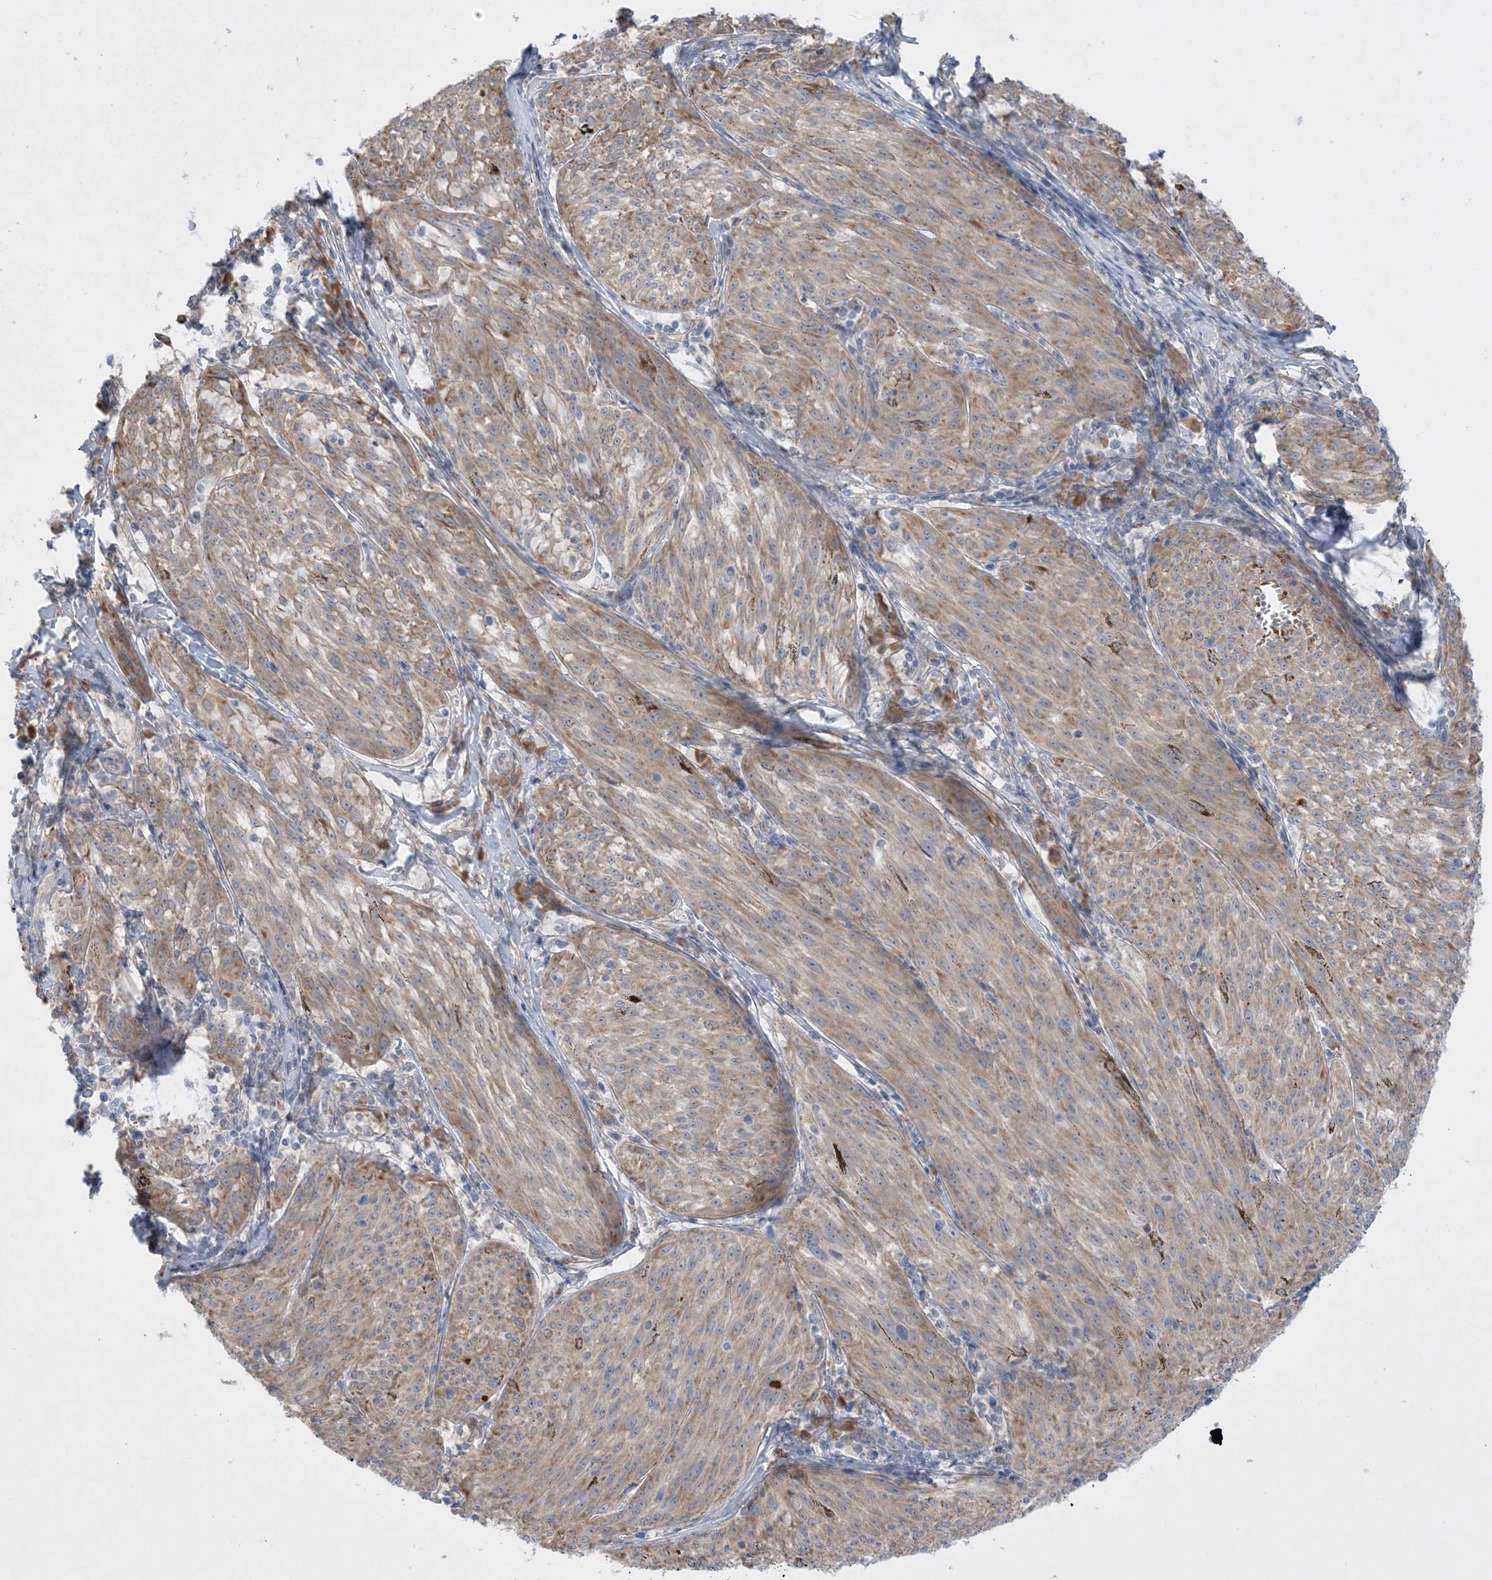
{"staining": {"intensity": "weak", "quantity": ">75%", "location": "cytoplasmic/membranous"}, "tissue": "melanoma", "cell_type": "Tumor cells", "image_type": "cancer", "snomed": [{"axis": "morphology", "description": "Malignant melanoma, NOS"}, {"axis": "topography", "description": "Skin"}], "caption": "A micrograph showing weak cytoplasmic/membranous expression in about >75% of tumor cells in melanoma, as visualized by brown immunohistochemical staining.", "gene": "MMGT1", "patient": {"sex": "female", "age": 72}}